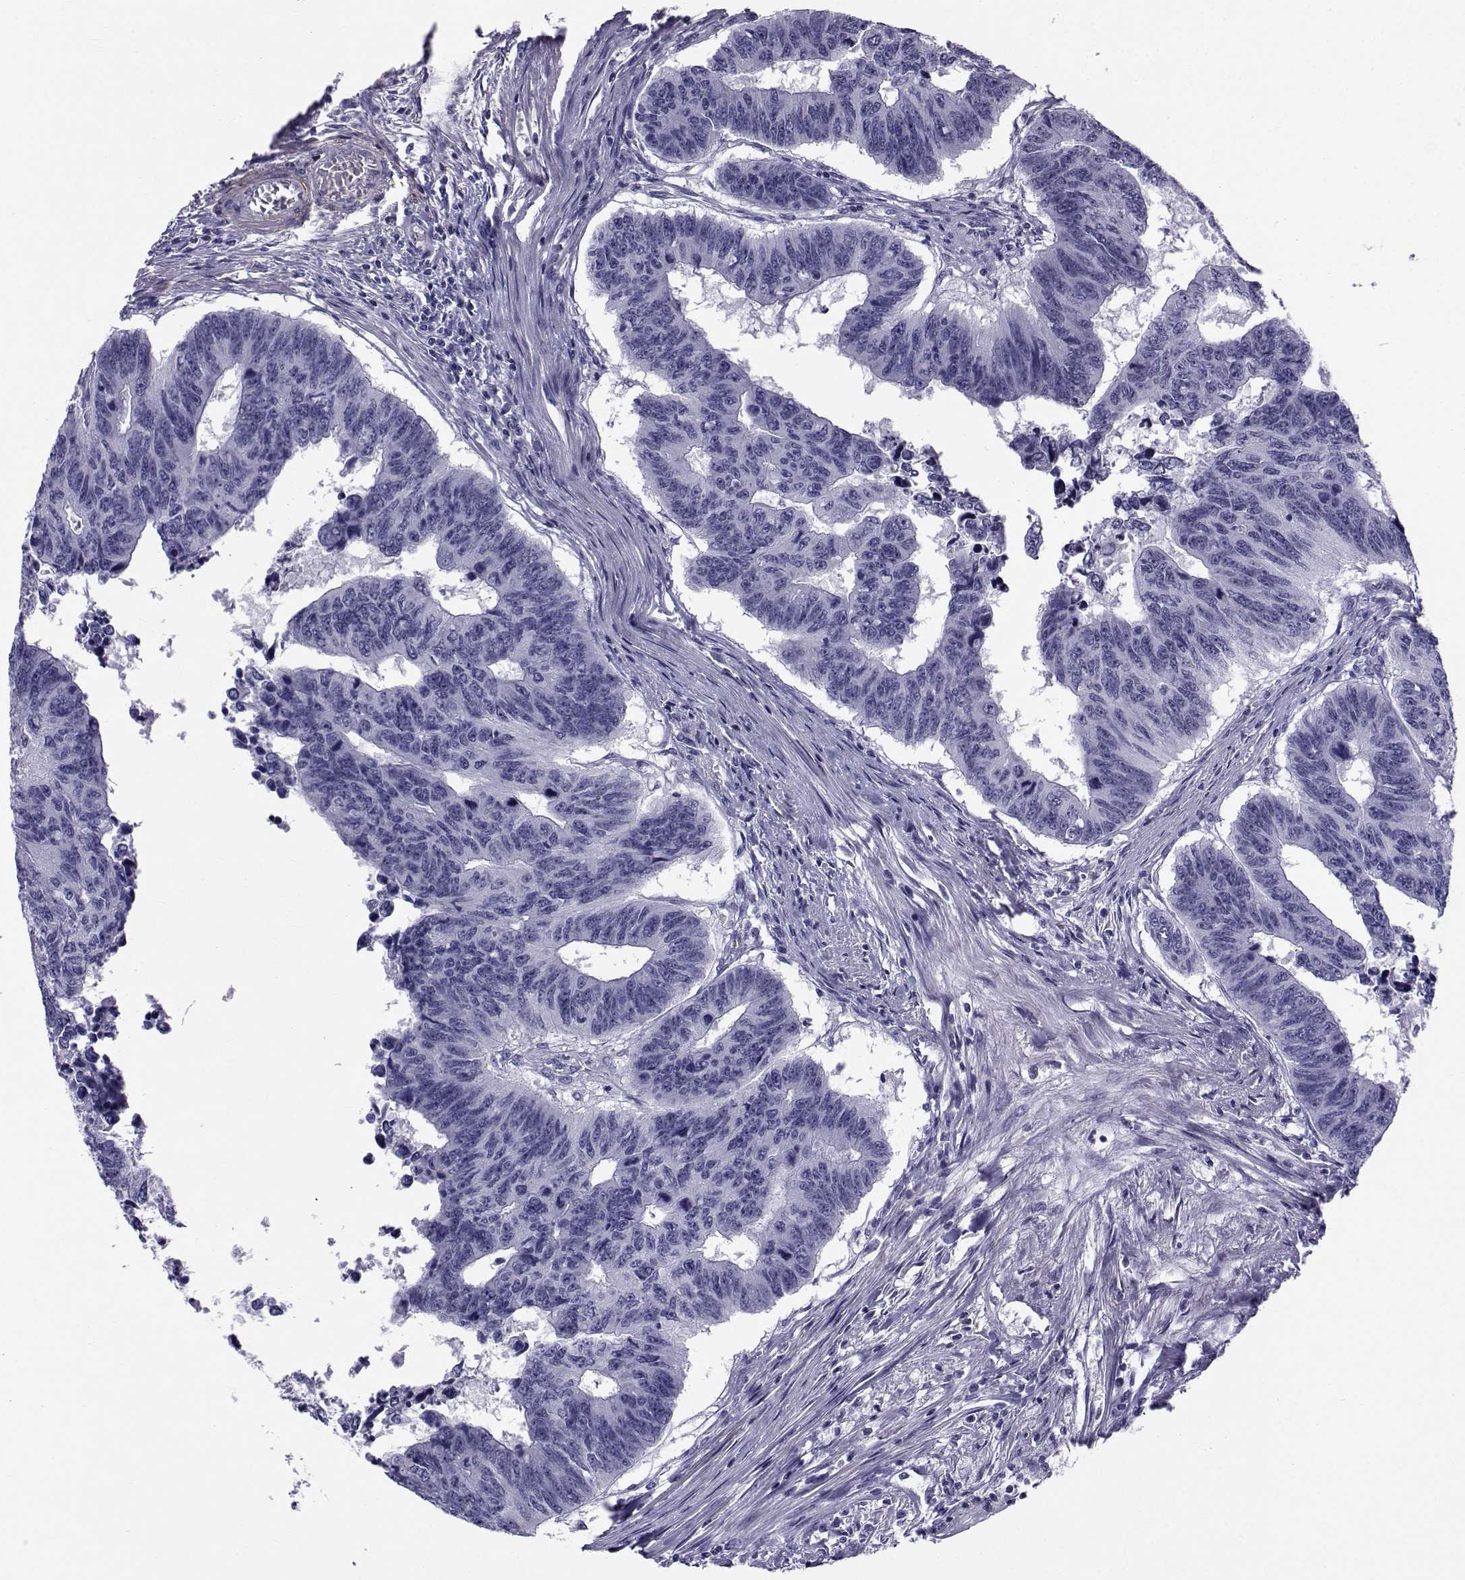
{"staining": {"intensity": "negative", "quantity": "none", "location": "none"}, "tissue": "colorectal cancer", "cell_type": "Tumor cells", "image_type": "cancer", "snomed": [{"axis": "morphology", "description": "Adenocarcinoma, NOS"}, {"axis": "topography", "description": "Rectum"}], "caption": "Colorectal cancer stained for a protein using immunohistochemistry (IHC) shows no expression tumor cells.", "gene": "SPANXD", "patient": {"sex": "female", "age": 85}}